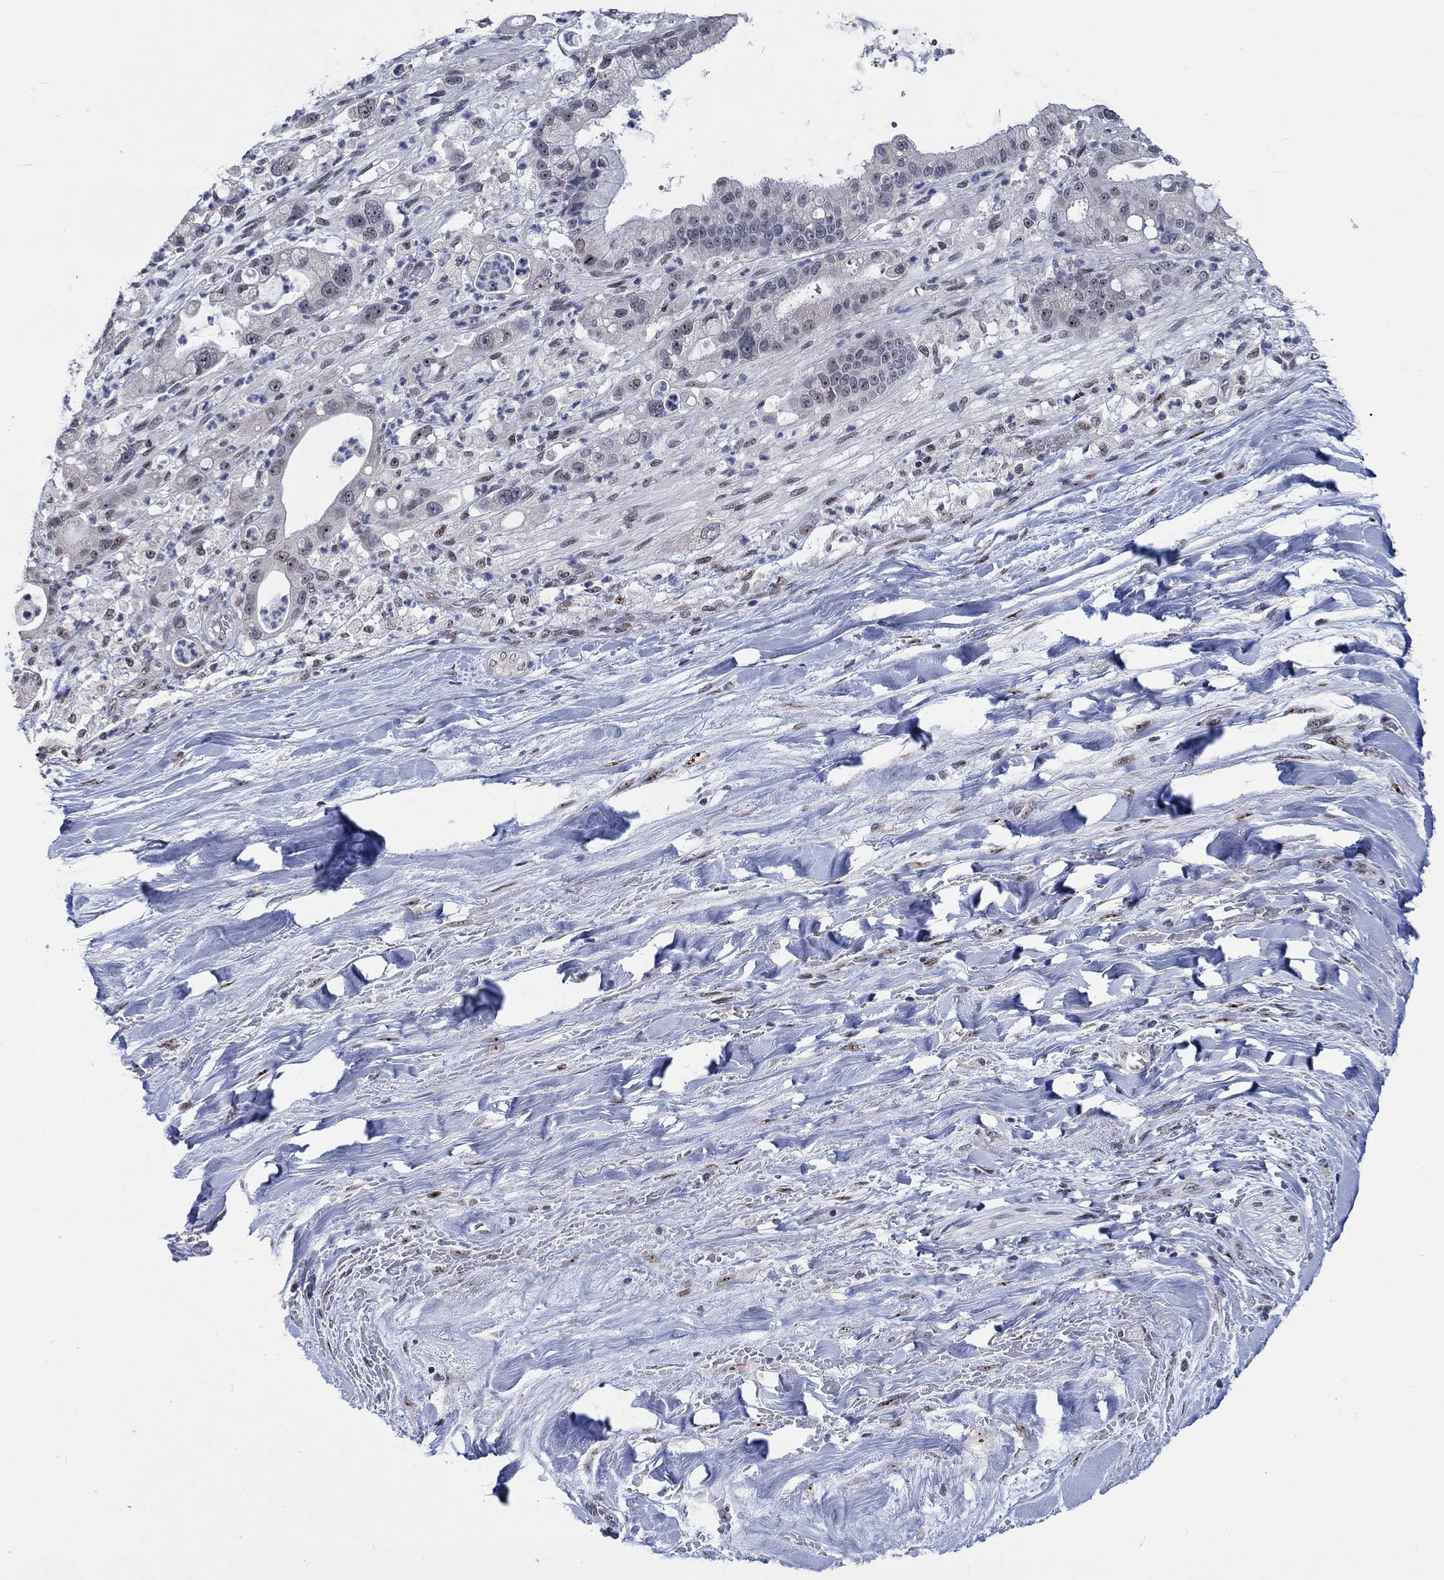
{"staining": {"intensity": "strong", "quantity": "<25%", "location": "nuclear"}, "tissue": "liver cancer", "cell_type": "Tumor cells", "image_type": "cancer", "snomed": [{"axis": "morphology", "description": "Cholangiocarcinoma"}, {"axis": "topography", "description": "Liver"}], "caption": "An immunohistochemistry histopathology image of neoplastic tissue is shown. Protein staining in brown highlights strong nuclear positivity in liver cancer within tumor cells.", "gene": "HTN1", "patient": {"sex": "female", "age": 54}}